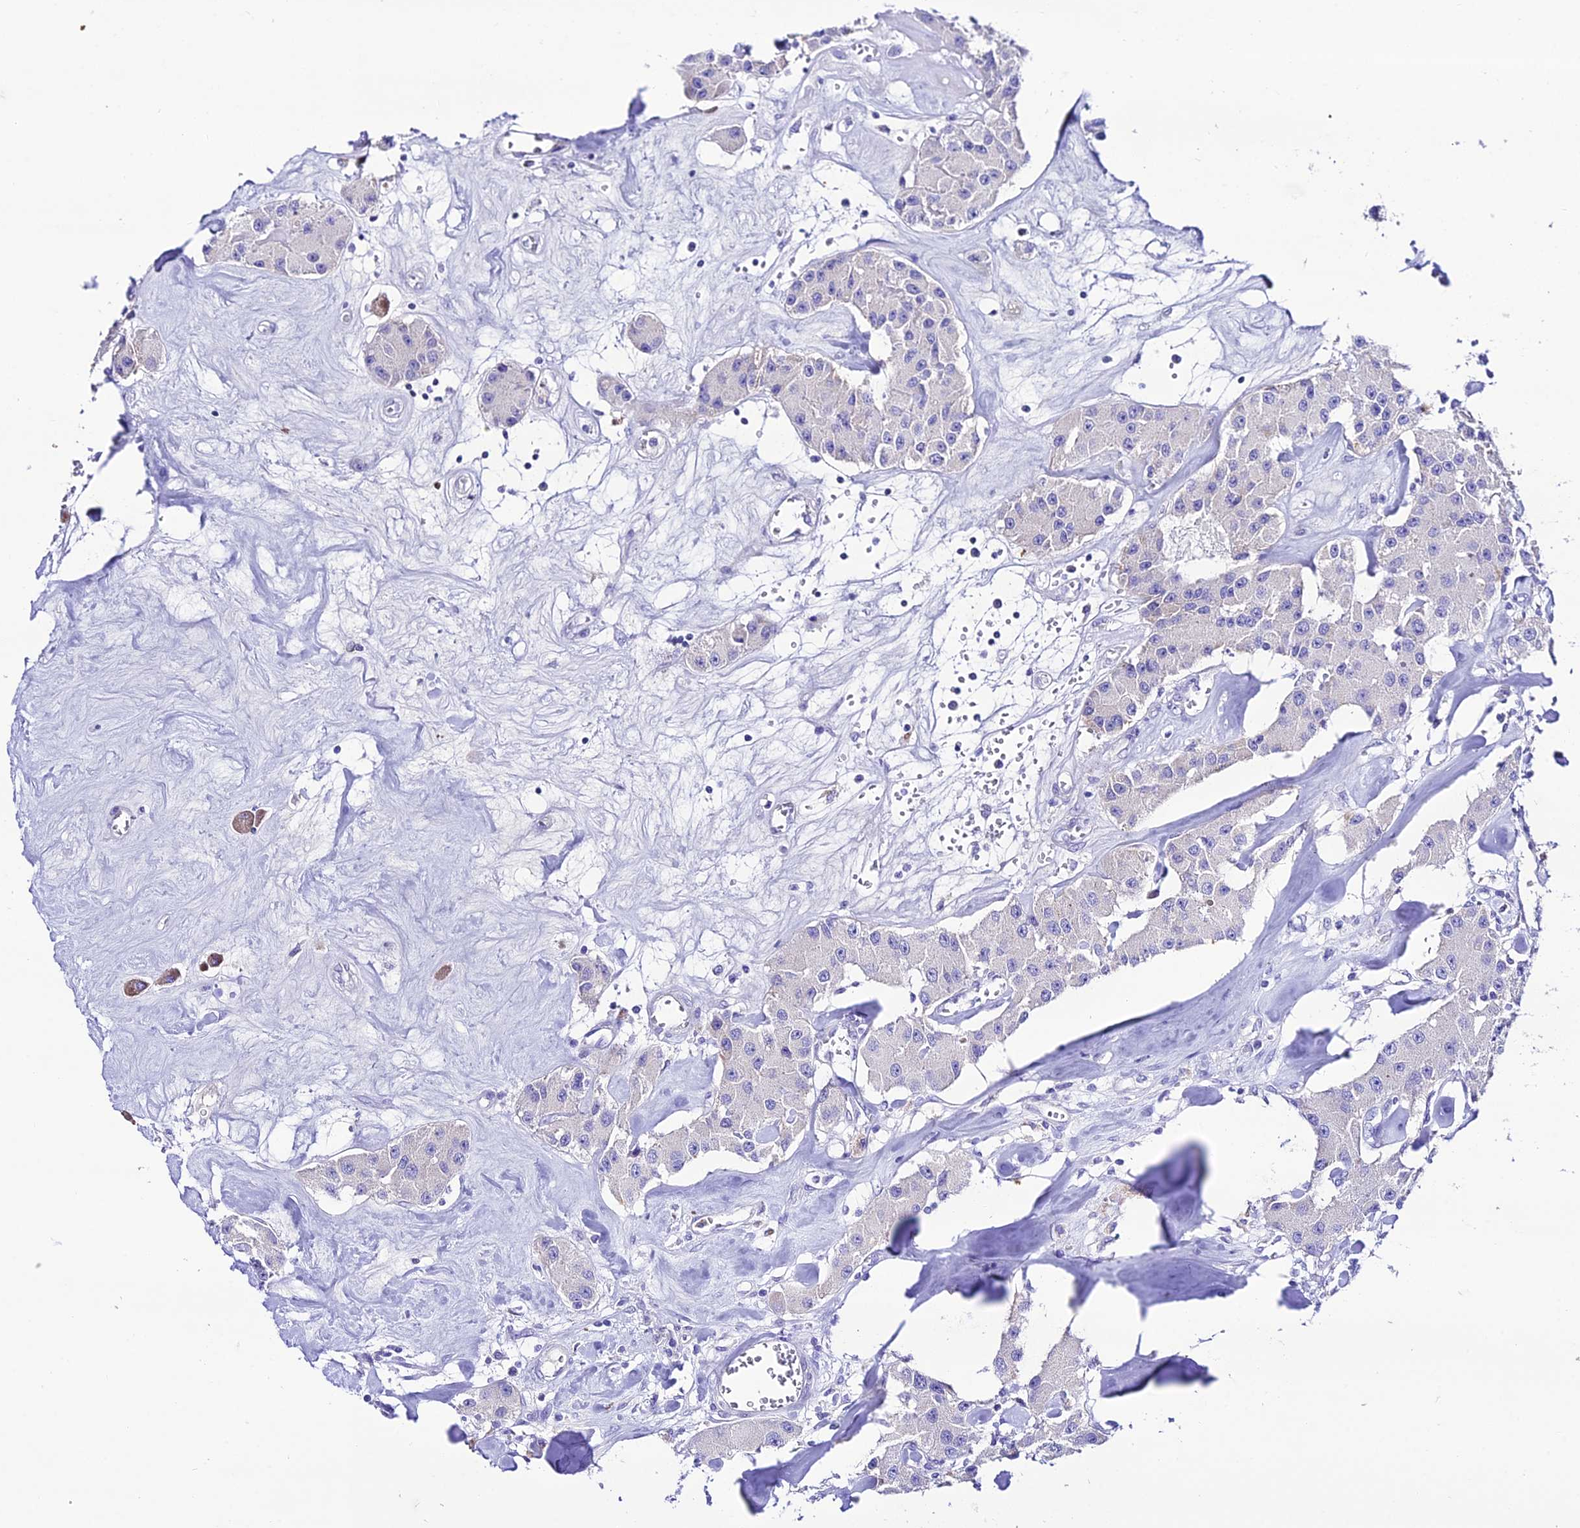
{"staining": {"intensity": "negative", "quantity": "none", "location": "none"}, "tissue": "carcinoid", "cell_type": "Tumor cells", "image_type": "cancer", "snomed": [{"axis": "morphology", "description": "Carcinoid, malignant, NOS"}, {"axis": "topography", "description": "Pancreas"}], "caption": "Tumor cells show no significant protein positivity in carcinoid. (IHC, brightfield microscopy, high magnification).", "gene": "NLRP6", "patient": {"sex": "male", "age": 41}}